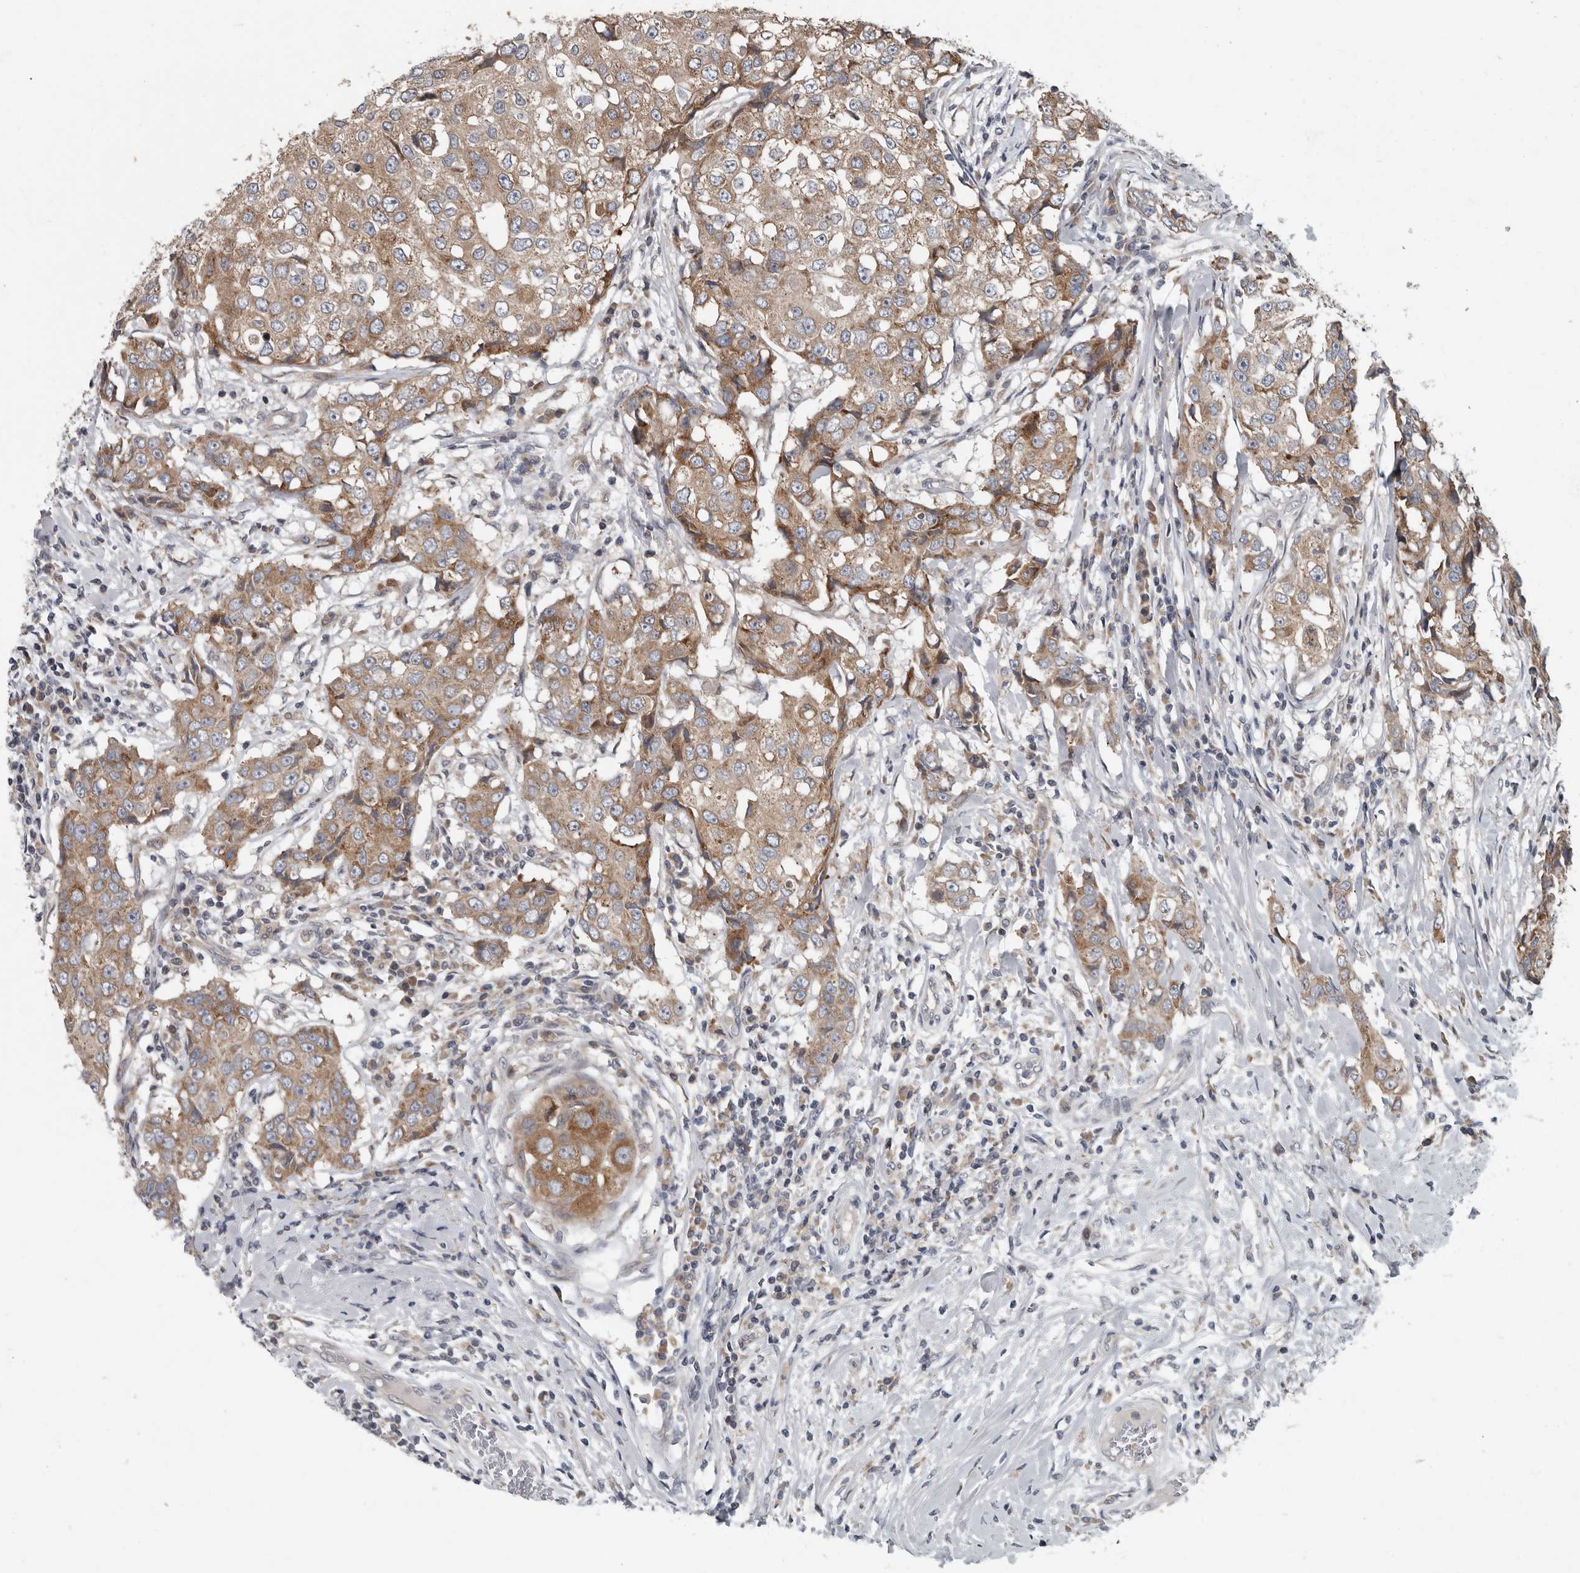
{"staining": {"intensity": "moderate", "quantity": ">75%", "location": "cytoplasmic/membranous"}, "tissue": "breast cancer", "cell_type": "Tumor cells", "image_type": "cancer", "snomed": [{"axis": "morphology", "description": "Duct carcinoma"}, {"axis": "topography", "description": "Breast"}], "caption": "Moderate cytoplasmic/membranous staining is present in about >75% of tumor cells in breast cancer. (IHC, brightfield microscopy, high magnification).", "gene": "TMEM199", "patient": {"sex": "female", "age": 27}}